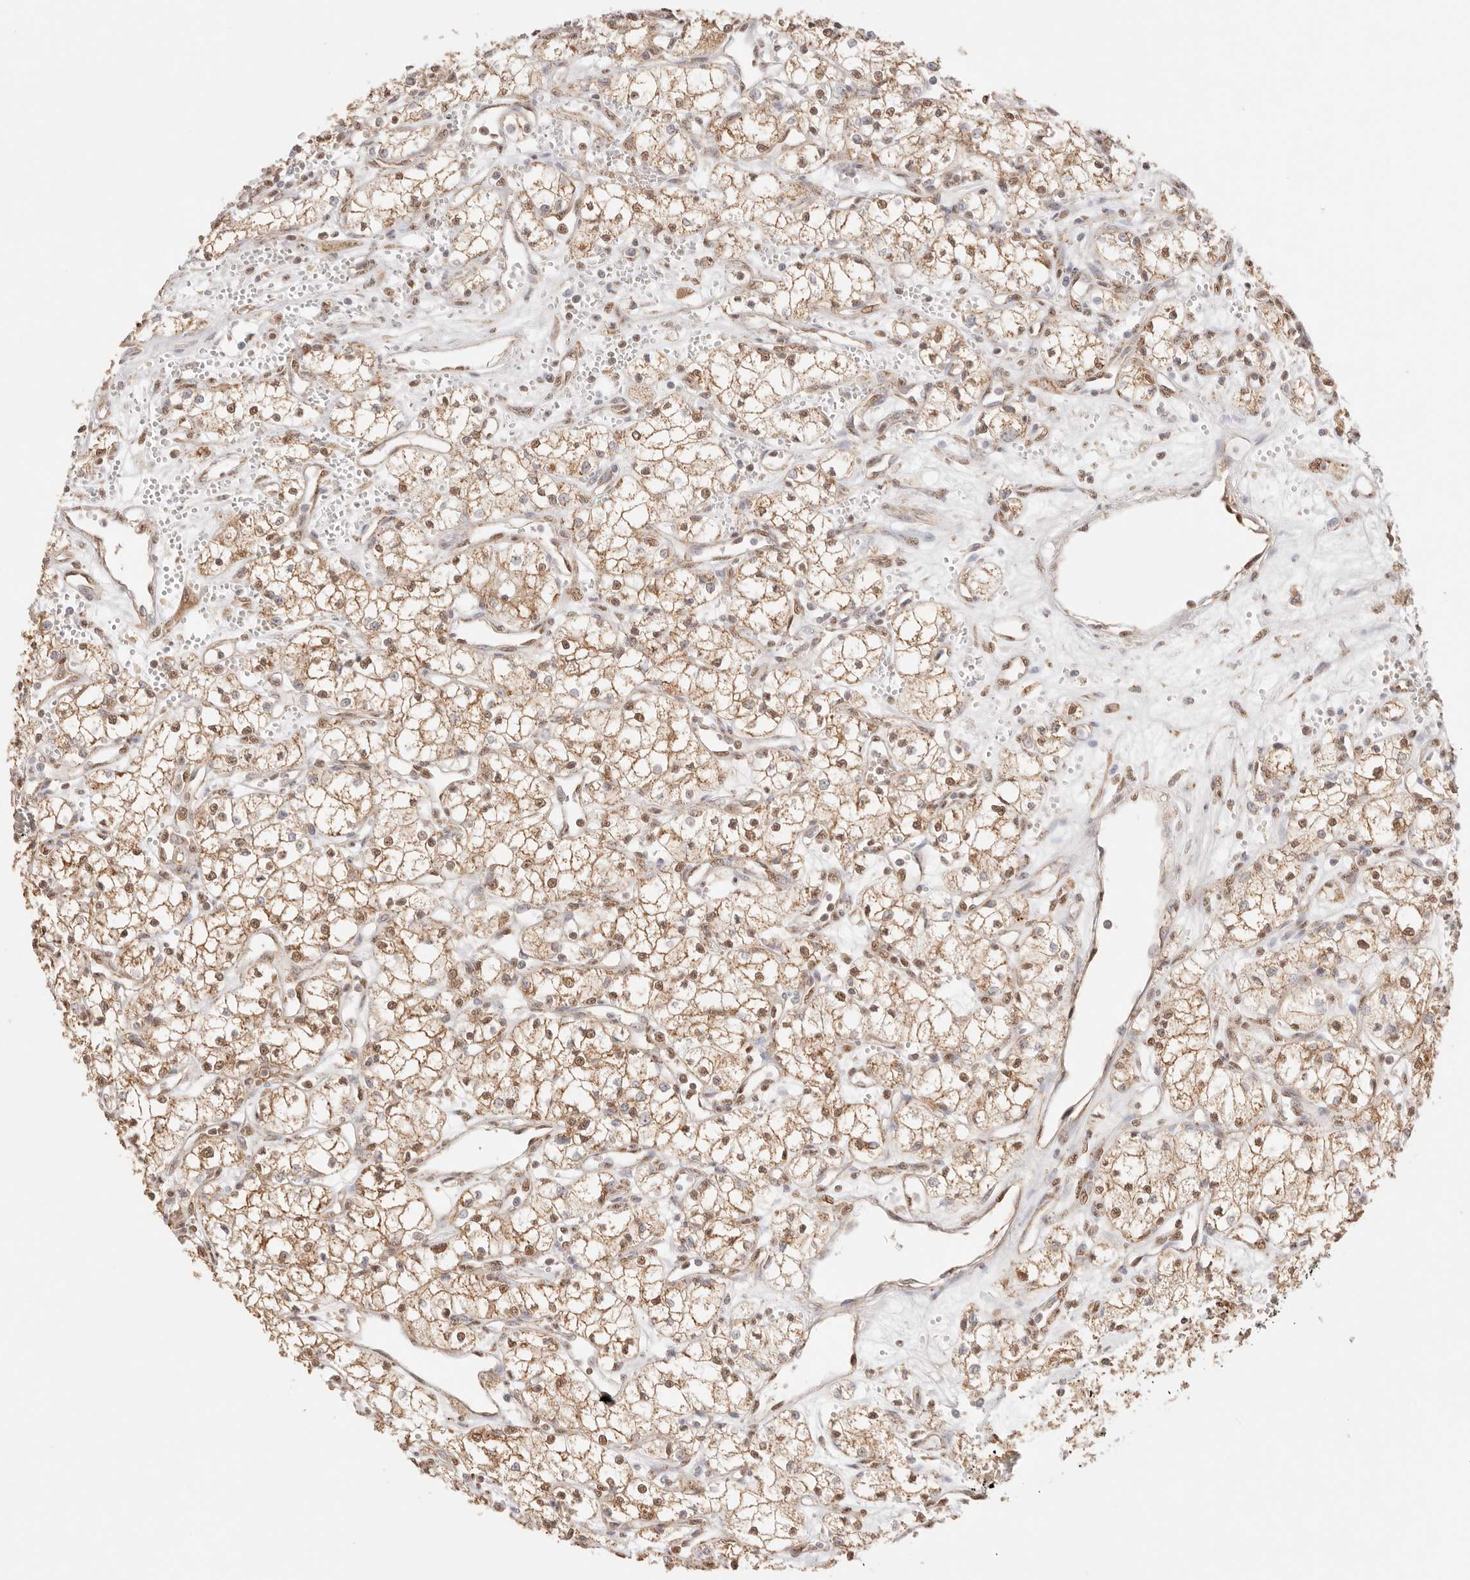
{"staining": {"intensity": "moderate", "quantity": ">75%", "location": "cytoplasmic/membranous,nuclear"}, "tissue": "renal cancer", "cell_type": "Tumor cells", "image_type": "cancer", "snomed": [{"axis": "morphology", "description": "Adenocarcinoma, NOS"}, {"axis": "topography", "description": "Kidney"}], "caption": "Adenocarcinoma (renal) stained with immunohistochemistry (IHC) demonstrates moderate cytoplasmic/membranous and nuclear positivity in approximately >75% of tumor cells.", "gene": "IL1R2", "patient": {"sex": "male", "age": 59}}